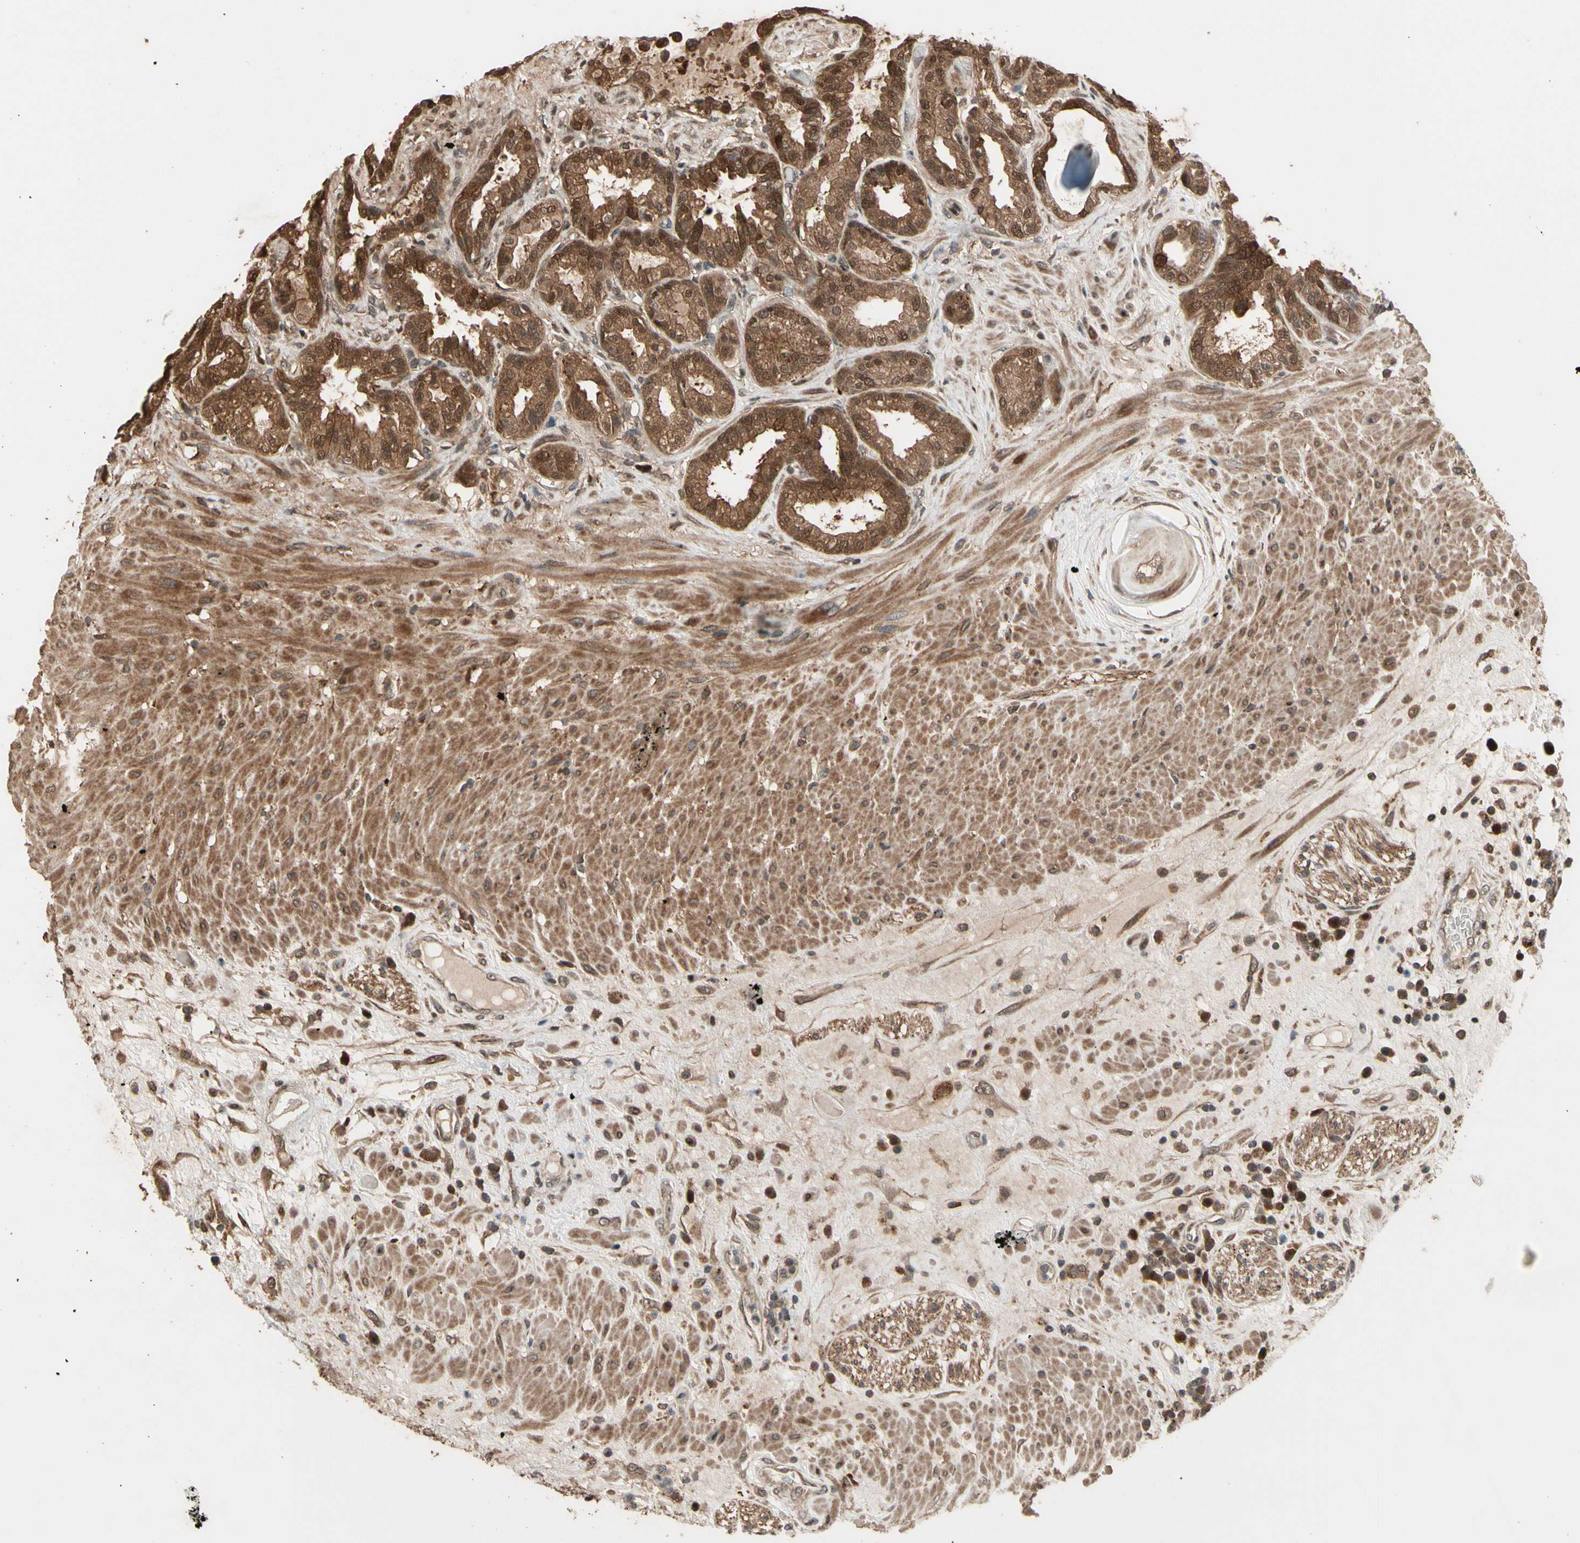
{"staining": {"intensity": "moderate", "quantity": ">75%", "location": "cytoplasmic/membranous,nuclear"}, "tissue": "seminal vesicle", "cell_type": "Glandular cells", "image_type": "normal", "snomed": [{"axis": "morphology", "description": "Normal tissue, NOS"}, {"axis": "topography", "description": "Seminal veicle"}], "caption": "A histopathology image of human seminal vesicle stained for a protein reveals moderate cytoplasmic/membranous,nuclear brown staining in glandular cells. (IHC, brightfield microscopy, high magnification).", "gene": "CSF1R", "patient": {"sex": "male", "age": 61}}